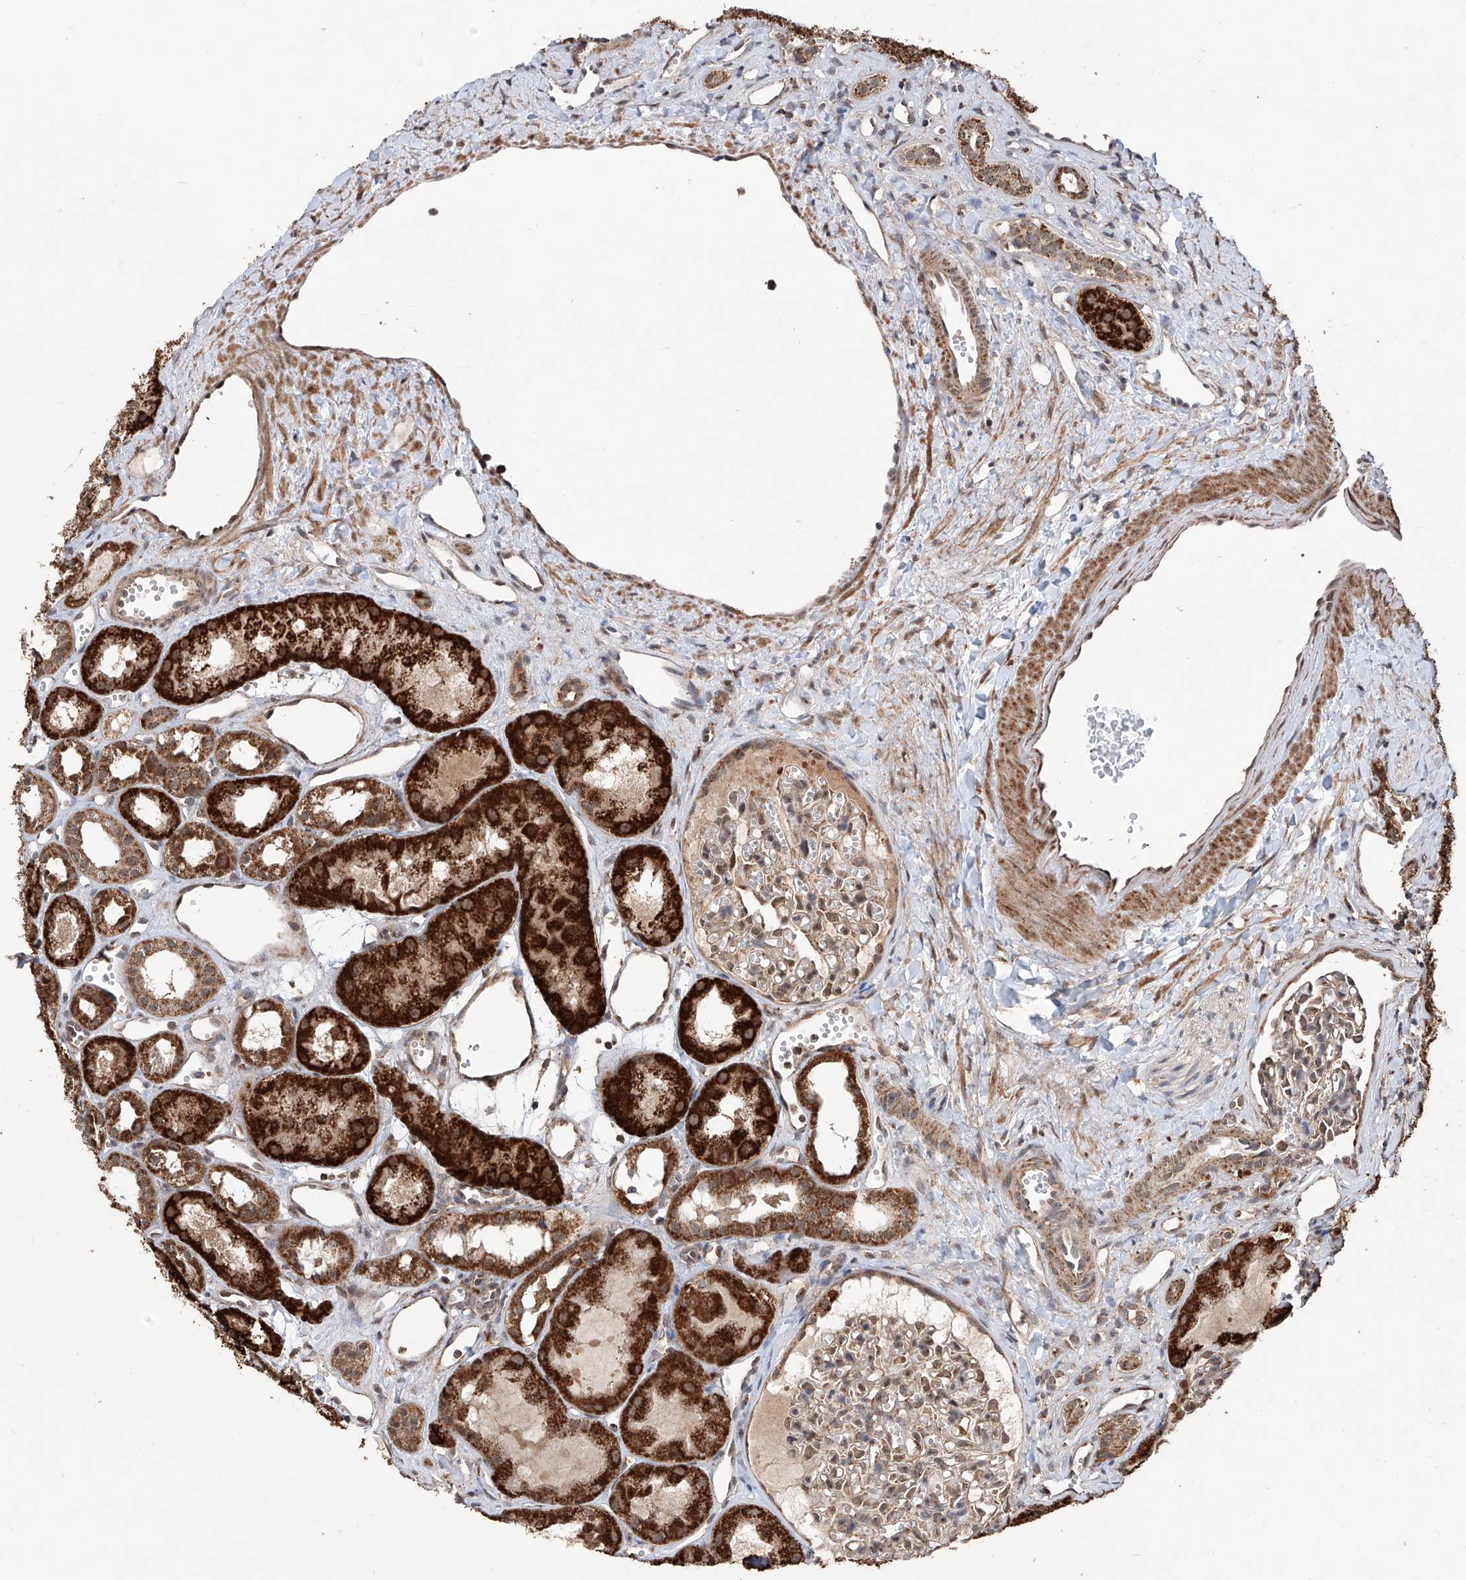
{"staining": {"intensity": "moderate", "quantity": "<25%", "location": "cytoplasmic/membranous,nuclear"}, "tissue": "kidney", "cell_type": "Cells in glomeruli", "image_type": "normal", "snomed": [{"axis": "morphology", "description": "Normal tissue, NOS"}, {"axis": "topography", "description": "Kidney"}], "caption": "About <25% of cells in glomeruli in unremarkable human kidney display moderate cytoplasmic/membranous,nuclear protein expression as visualized by brown immunohistochemical staining.", "gene": "ZNF445", "patient": {"sex": "male", "age": 16}}